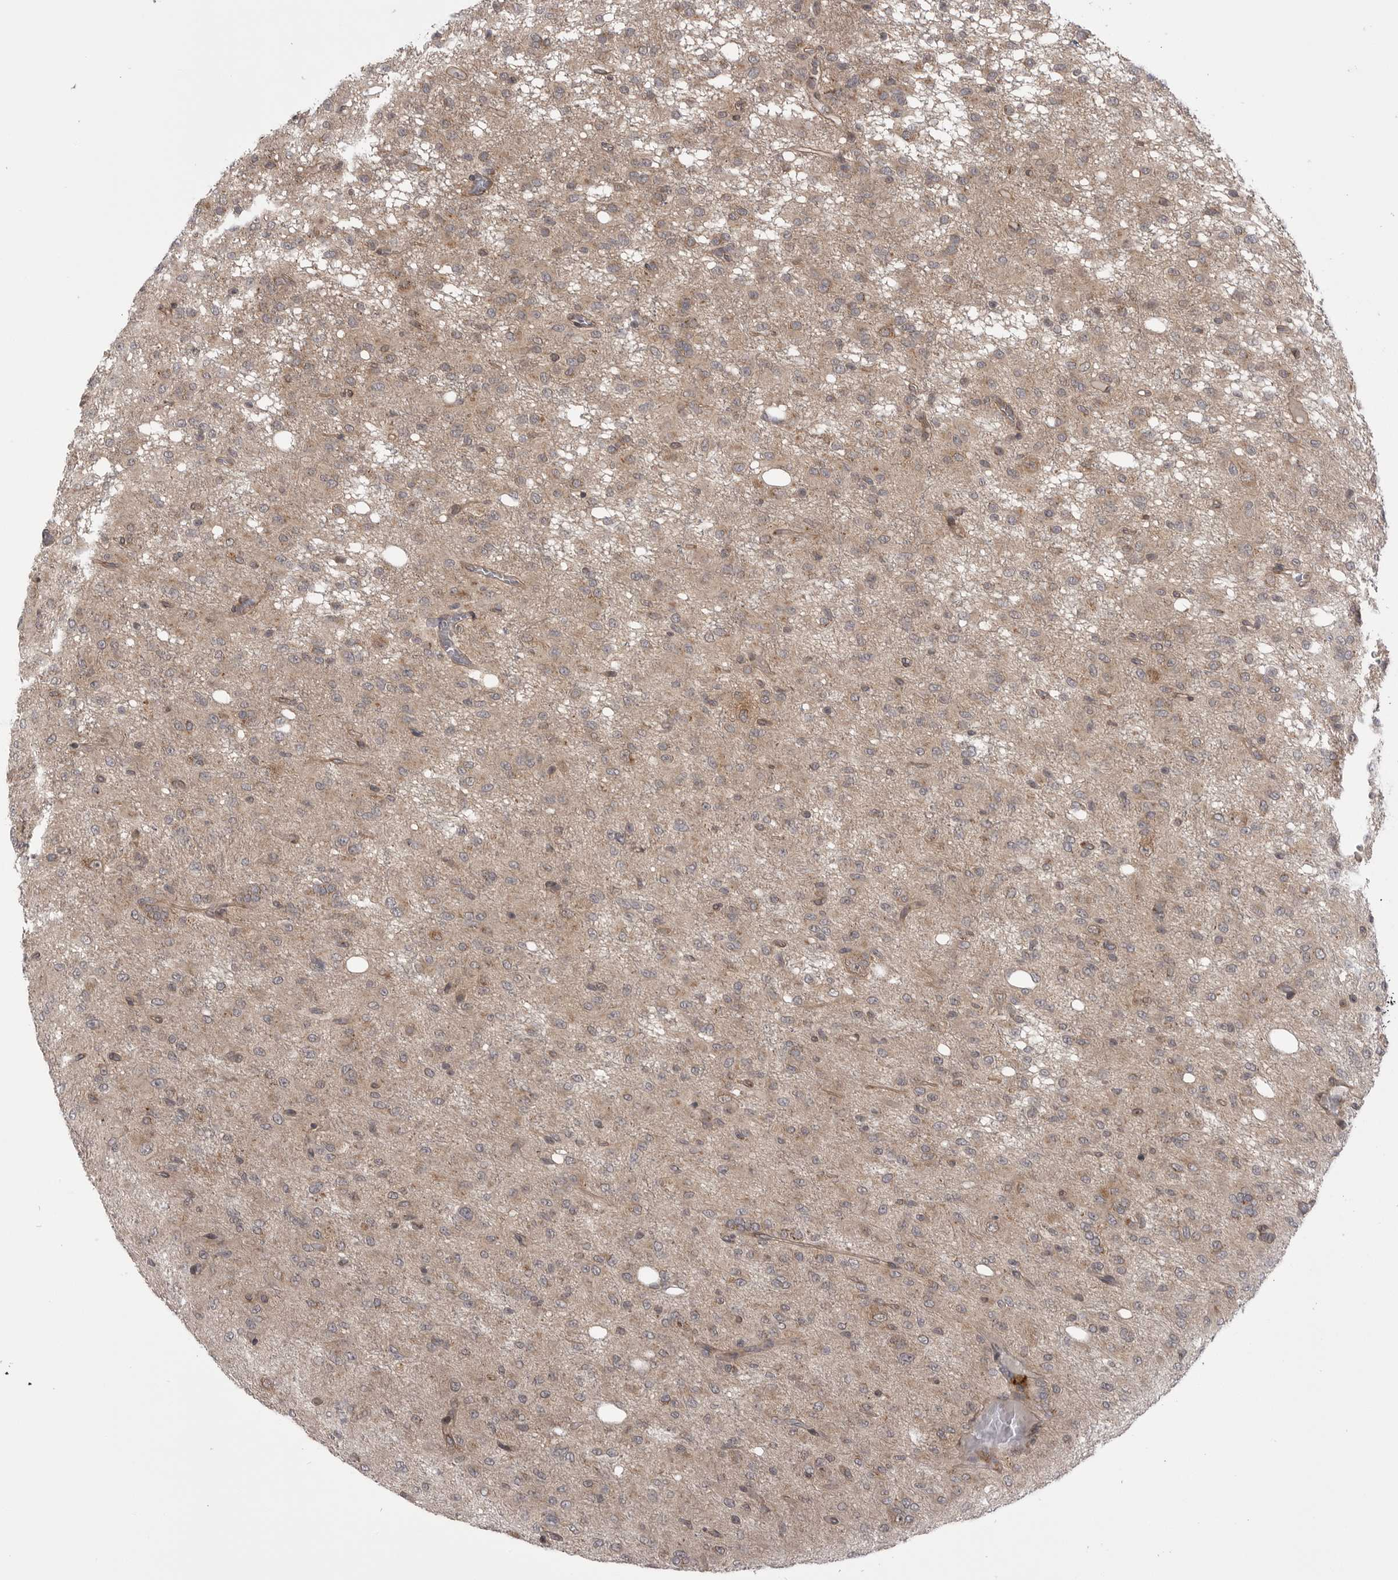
{"staining": {"intensity": "negative", "quantity": "none", "location": "none"}, "tissue": "glioma", "cell_type": "Tumor cells", "image_type": "cancer", "snomed": [{"axis": "morphology", "description": "Glioma, malignant, High grade"}, {"axis": "topography", "description": "Brain"}], "caption": "The micrograph exhibits no staining of tumor cells in glioma.", "gene": "PDCL", "patient": {"sex": "female", "age": 59}}